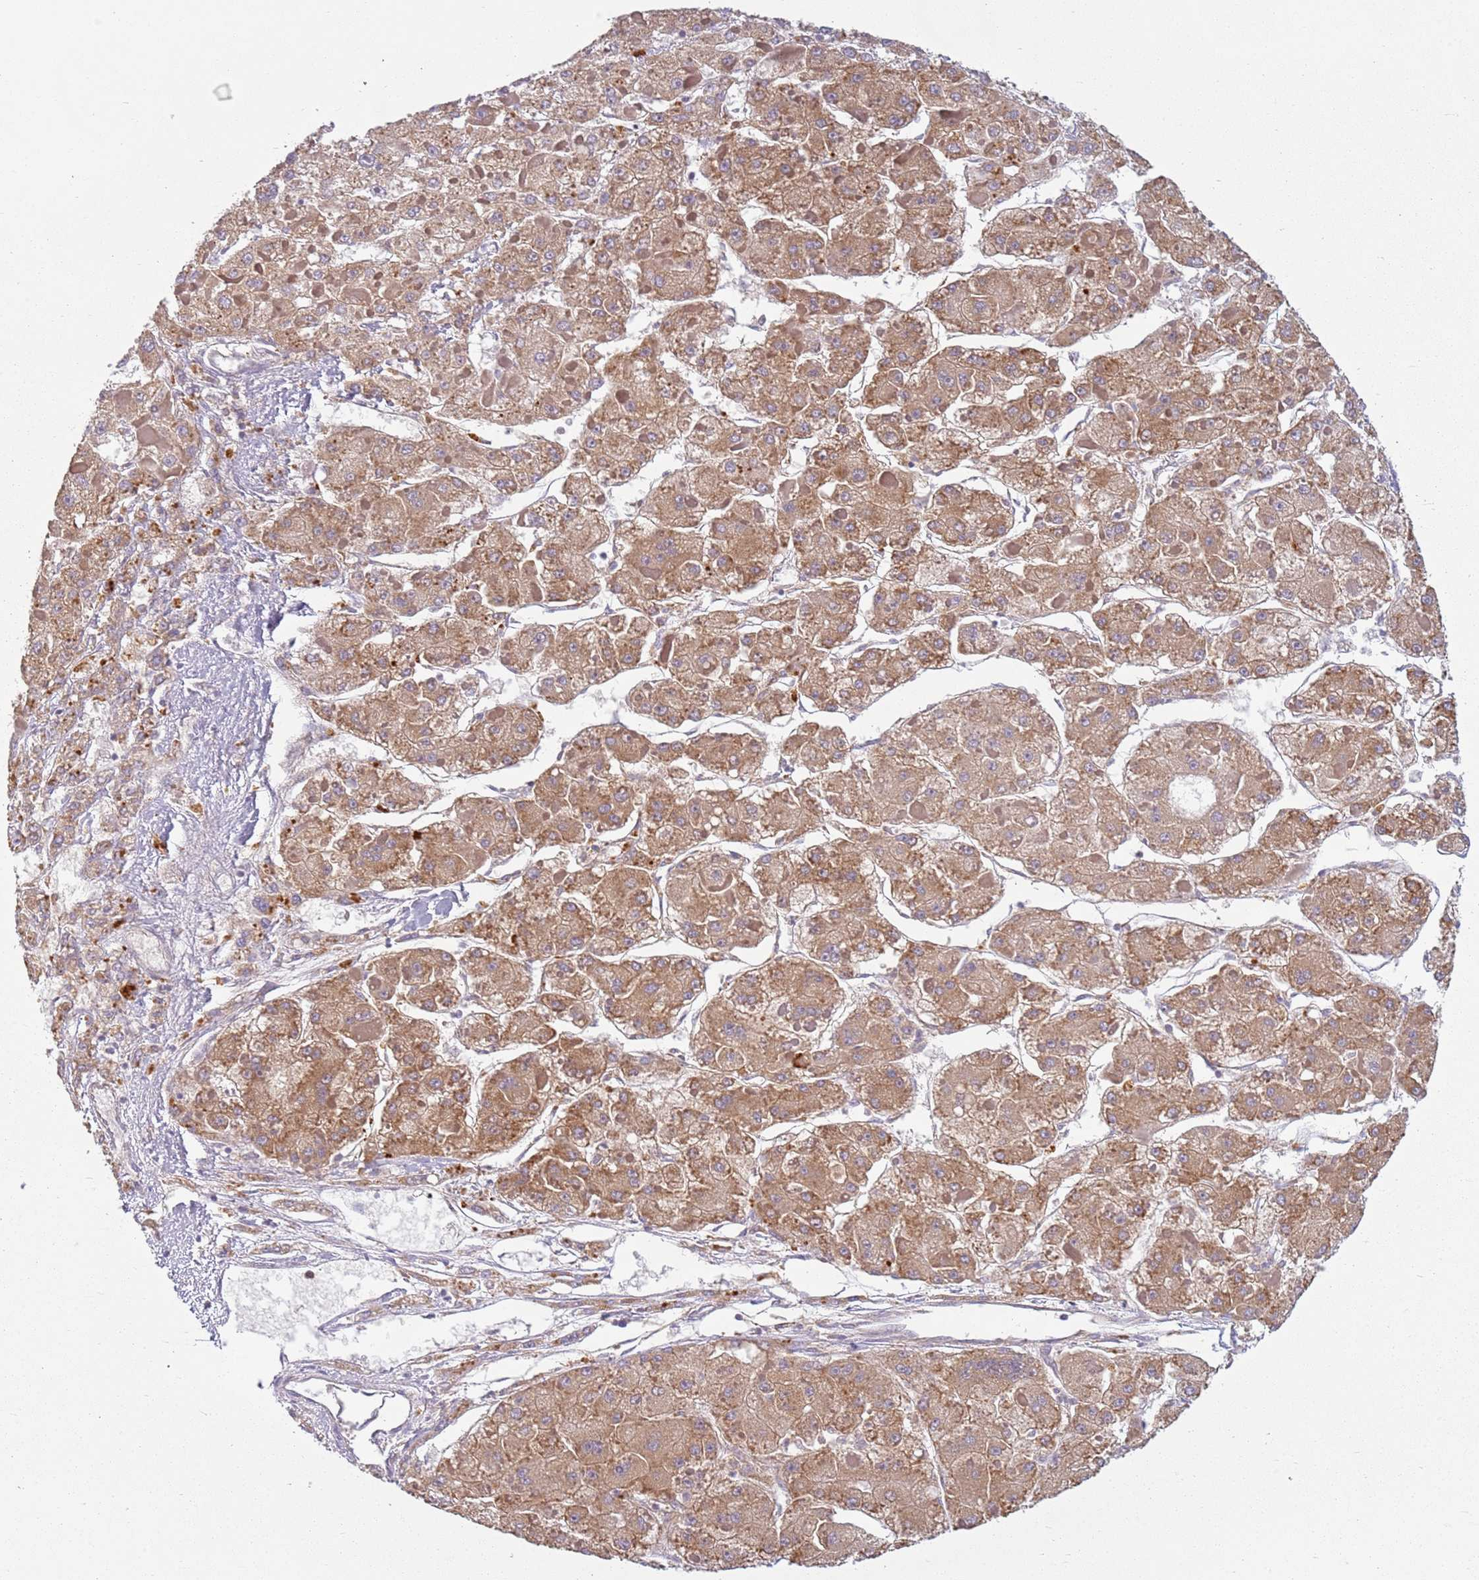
{"staining": {"intensity": "moderate", "quantity": ">75%", "location": "cytoplasmic/membranous"}, "tissue": "liver cancer", "cell_type": "Tumor cells", "image_type": "cancer", "snomed": [{"axis": "morphology", "description": "Carcinoma, Hepatocellular, NOS"}, {"axis": "topography", "description": "Liver"}], "caption": "IHC of hepatocellular carcinoma (liver) exhibits medium levels of moderate cytoplasmic/membranous expression in approximately >75% of tumor cells. Using DAB (brown) and hematoxylin (blue) stains, captured at high magnification using brightfield microscopy.", "gene": "RPS28", "patient": {"sex": "female", "age": 73}}